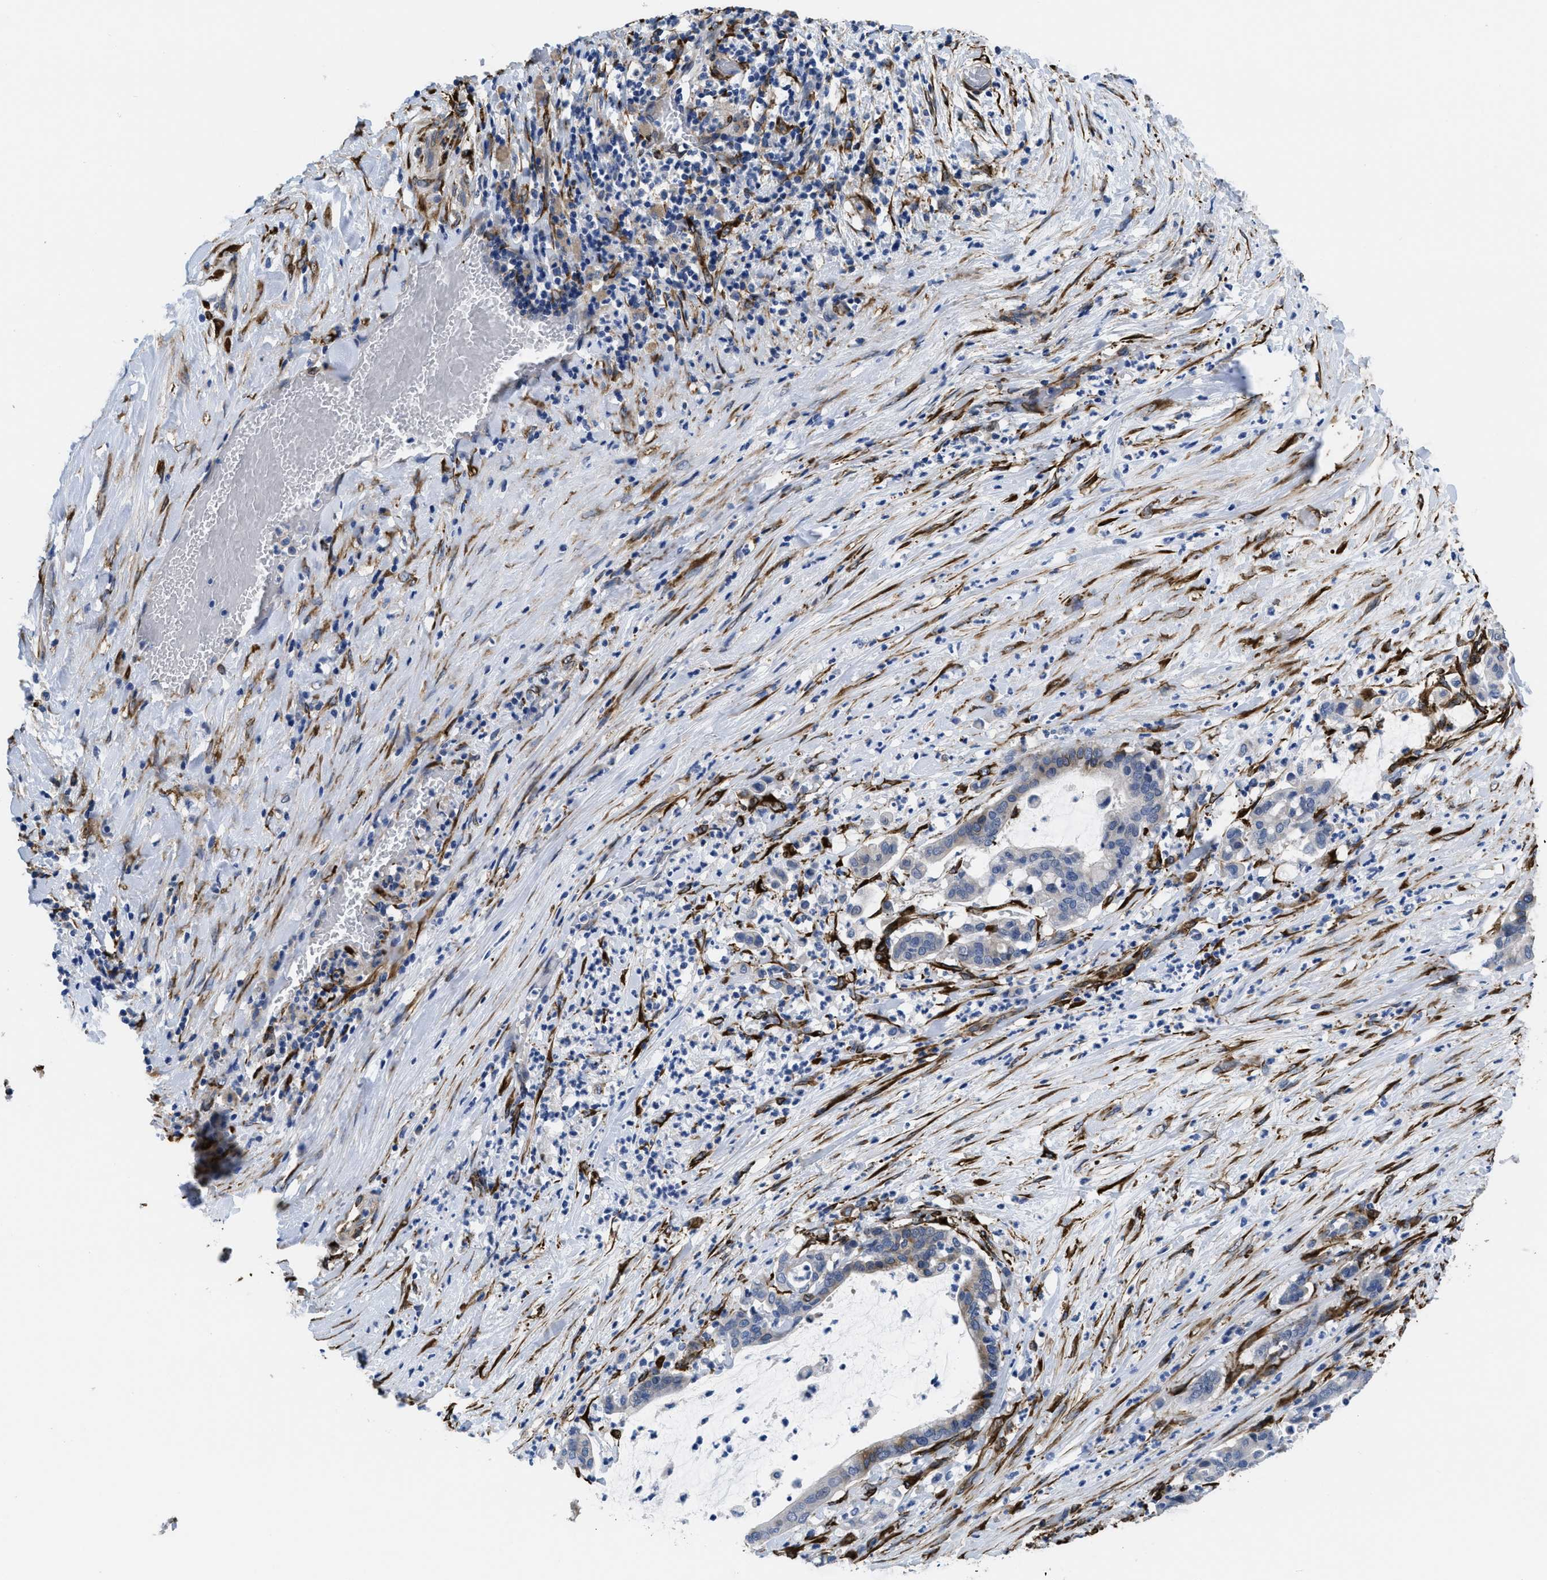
{"staining": {"intensity": "negative", "quantity": "none", "location": "none"}, "tissue": "pancreatic cancer", "cell_type": "Tumor cells", "image_type": "cancer", "snomed": [{"axis": "morphology", "description": "Adenocarcinoma, NOS"}, {"axis": "topography", "description": "Pancreas"}], "caption": "Human pancreatic adenocarcinoma stained for a protein using IHC displays no staining in tumor cells.", "gene": "SQLE", "patient": {"sex": "male", "age": 41}}